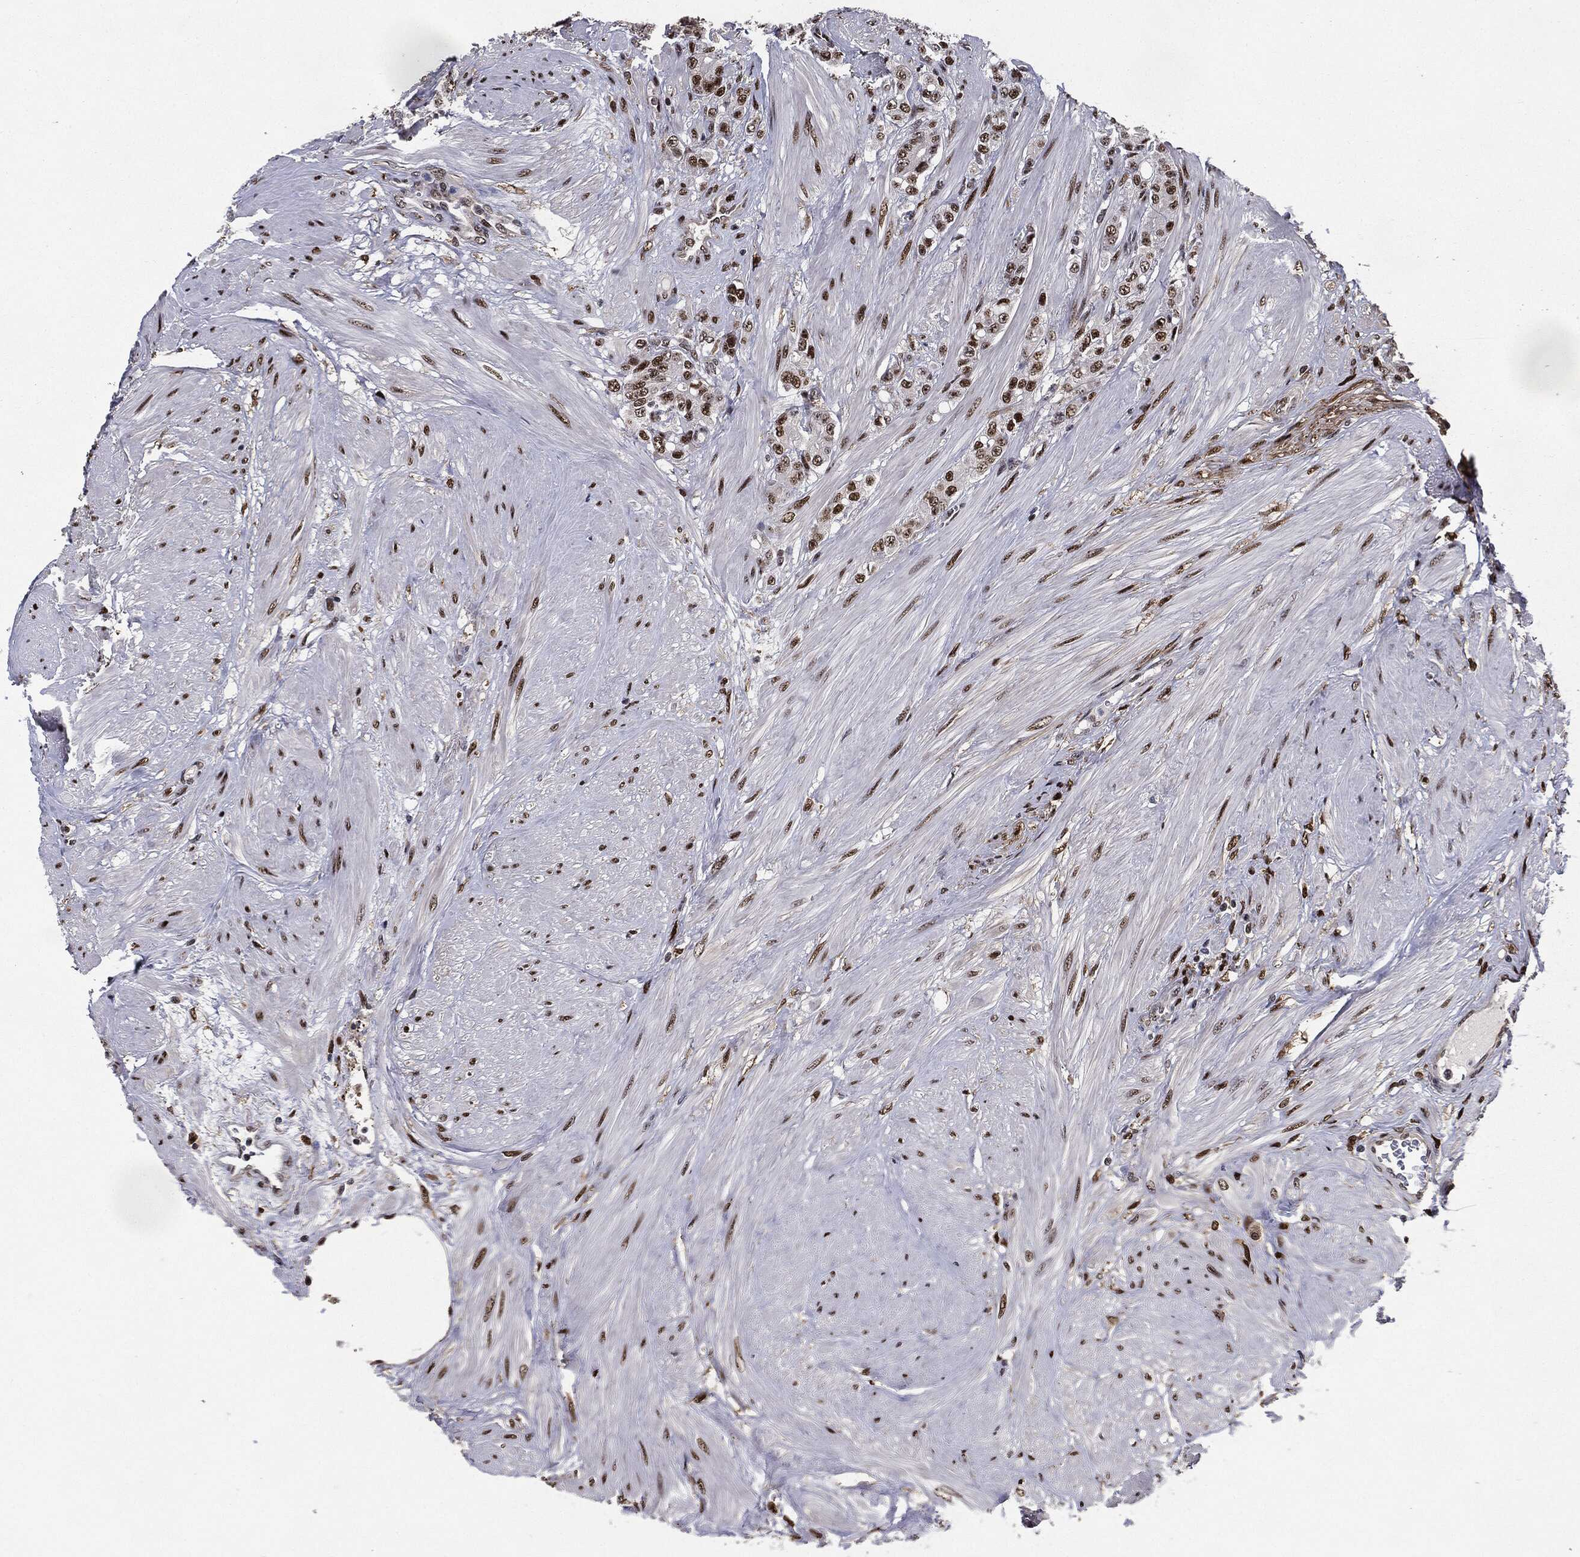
{"staining": {"intensity": "strong", "quantity": "<25%", "location": "nuclear"}, "tissue": "prostate cancer", "cell_type": "Tumor cells", "image_type": "cancer", "snomed": [{"axis": "morphology", "description": "Adenocarcinoma, NOS"}, {"axis": "topography", "description": "Prostate and seminal vesicle, NOS"}, {"axis": "topography", "description": "Prostate"}], "caption": "Brown immunohistochemical staining in adenocarcinoma (prostate) shows strong nuclear positivity in approximately <25% of tumor cells.", "gene": "JUN", "patient": {"sex": "male", "age": 67}}